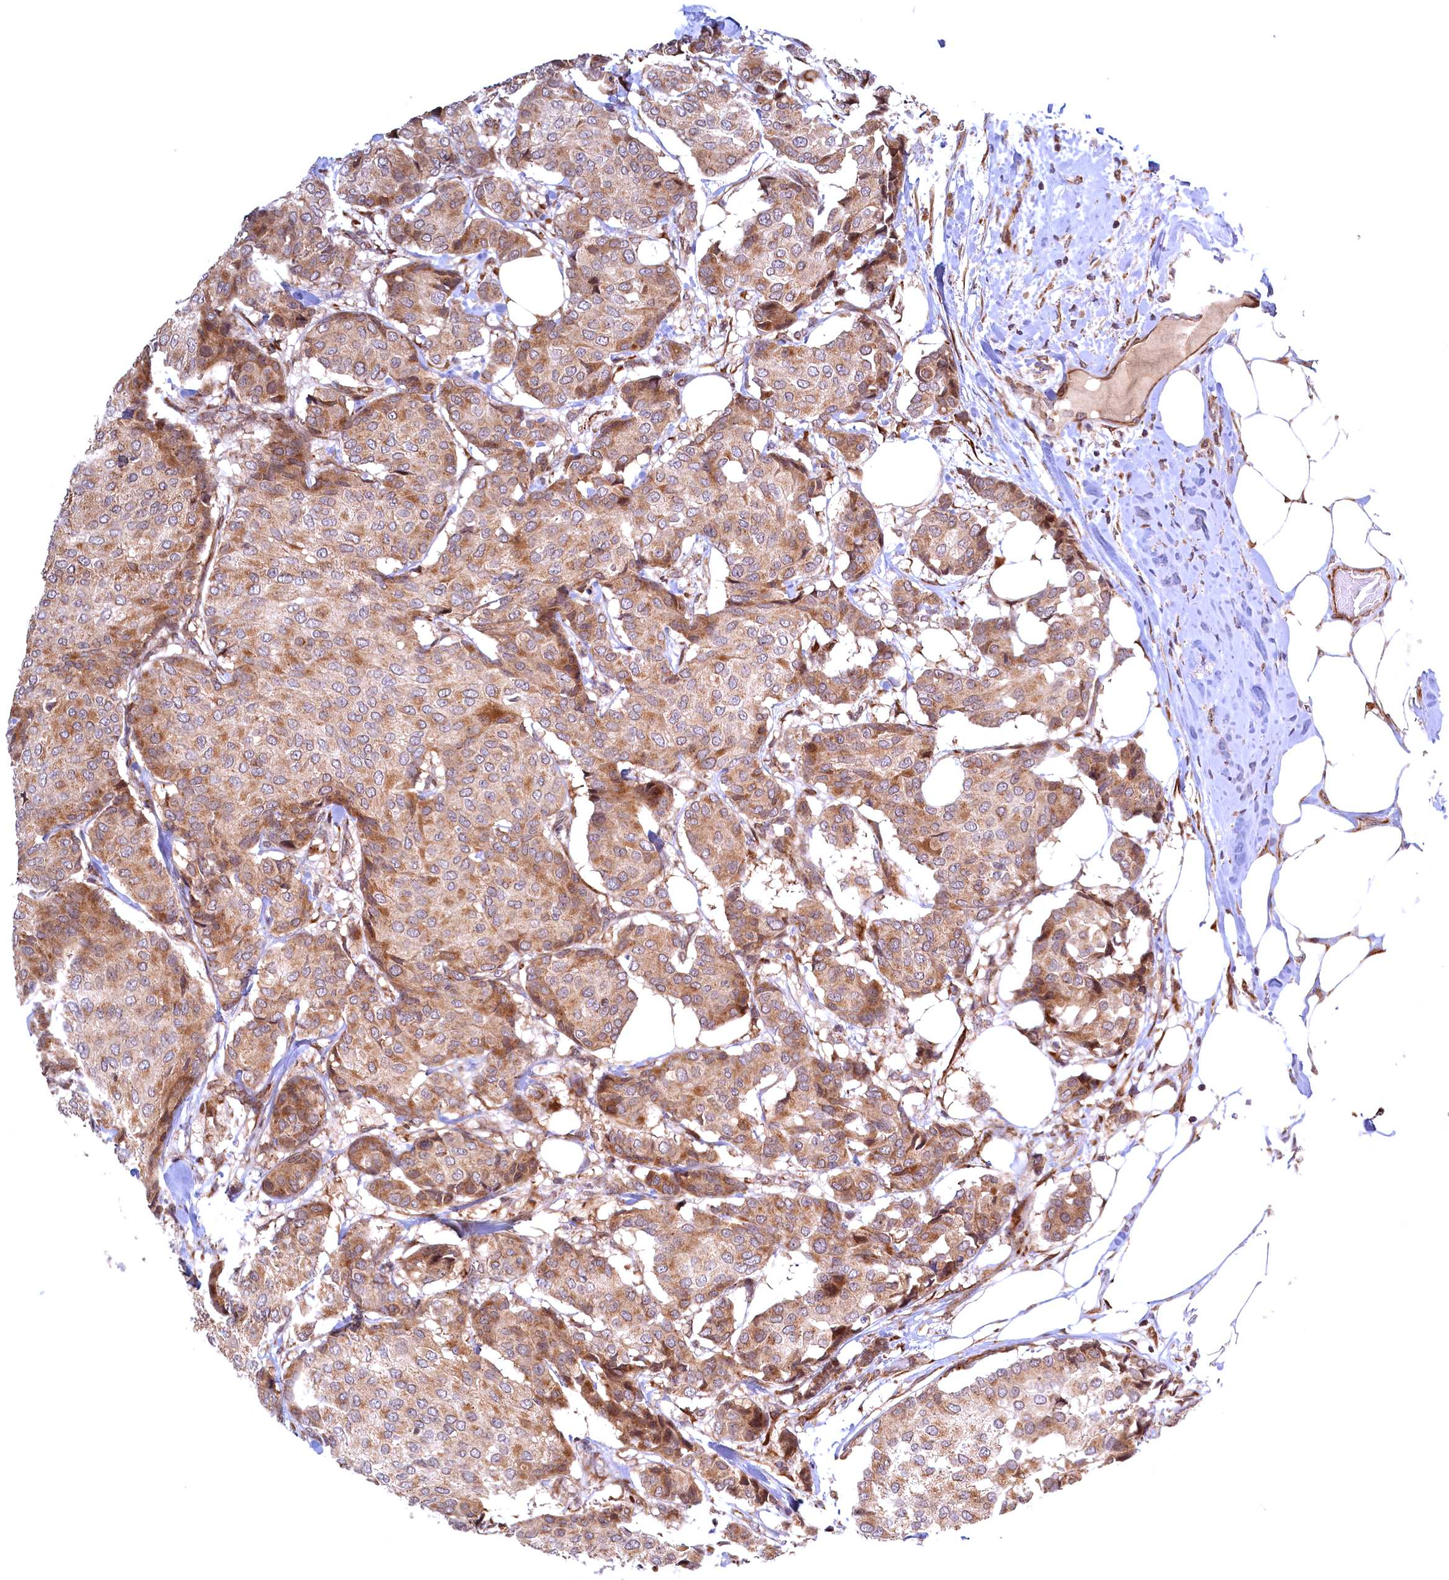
{"staining": {"intensity": "moderate", "quantity": ">75%", "location": "cytoplasmic/membranous"}, "tissue": "breast cancer", "cell_type": "Tumor cells", "image_type": "cancer", "snomed": [{"axis": "morphology", "description": "Duct carcinoma"}, {"axis": "topography", "description": "Breast"}], "caption": "Immunohistochemical staining of human breast cancer exhibits medium levels of moderate cytoplasmic/membranous expression in about >75% of tumor cells.", "gene": "PLA2G10", "patient": {"sex": "female", "age": 75}}